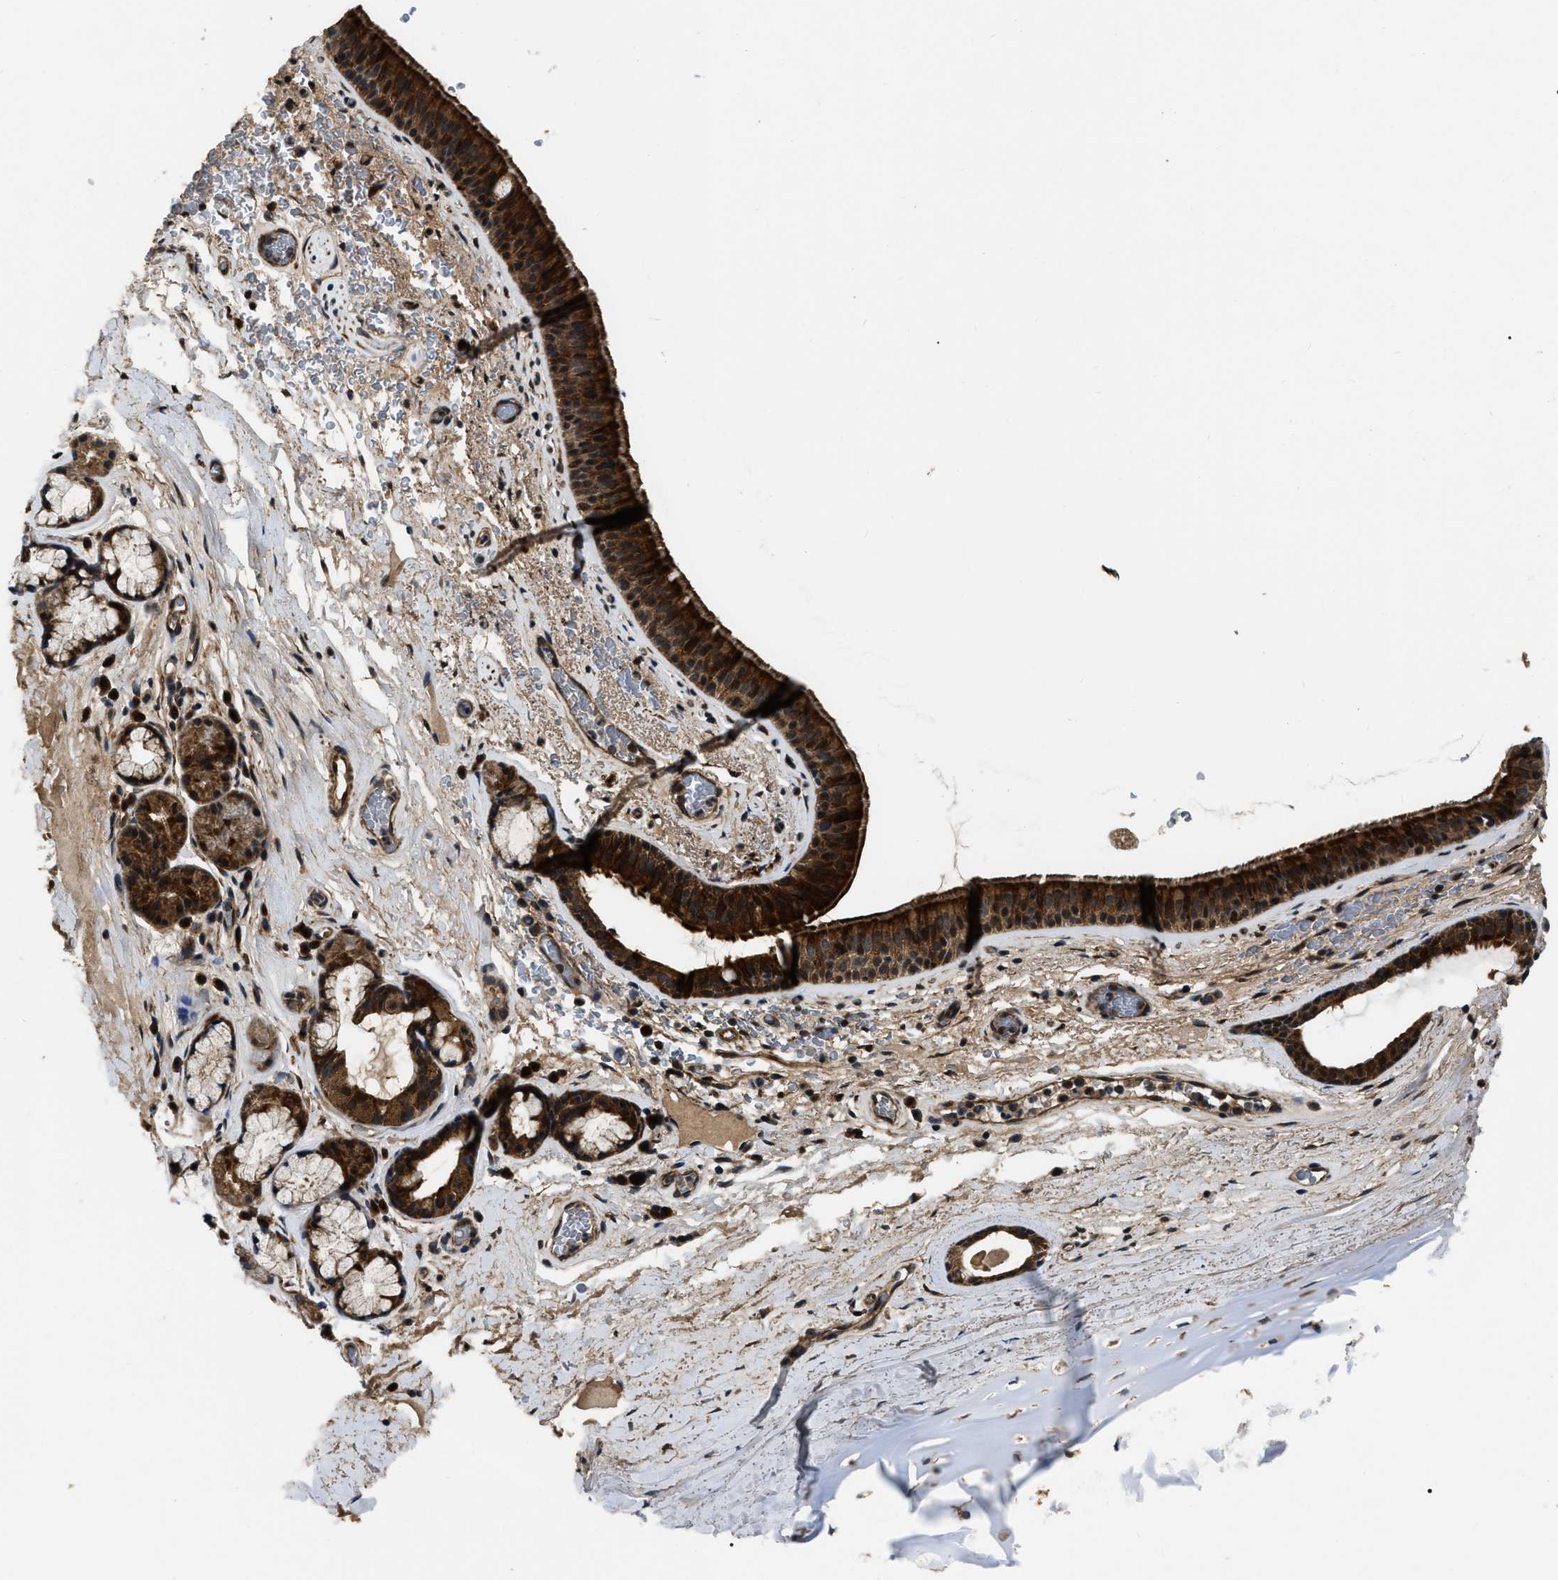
{"staining": {"intensity": "strong", "quantity": ">75%", "location": "cytoplasmic/membranous"}, "tissue": "bronchus", "cell_type": "Respiratory epithelial cells", "image_type": "normal", "snomed": [{"axis": "morphology", "description": "Normal tissue, NOS"}, {"axis": "topography", "description": "Cartilage tissue"}], "caption": "Immunohistochemistry (IHC) photomicrograph of normal bronchus stained for a protein (brown), which displays high levels of strong cytoplasmic/membranous positivity in approximately >75% of respiratory epithelial cells.", "gene": "PPWD1", "patient": {"sex": "female", "age": 63}}